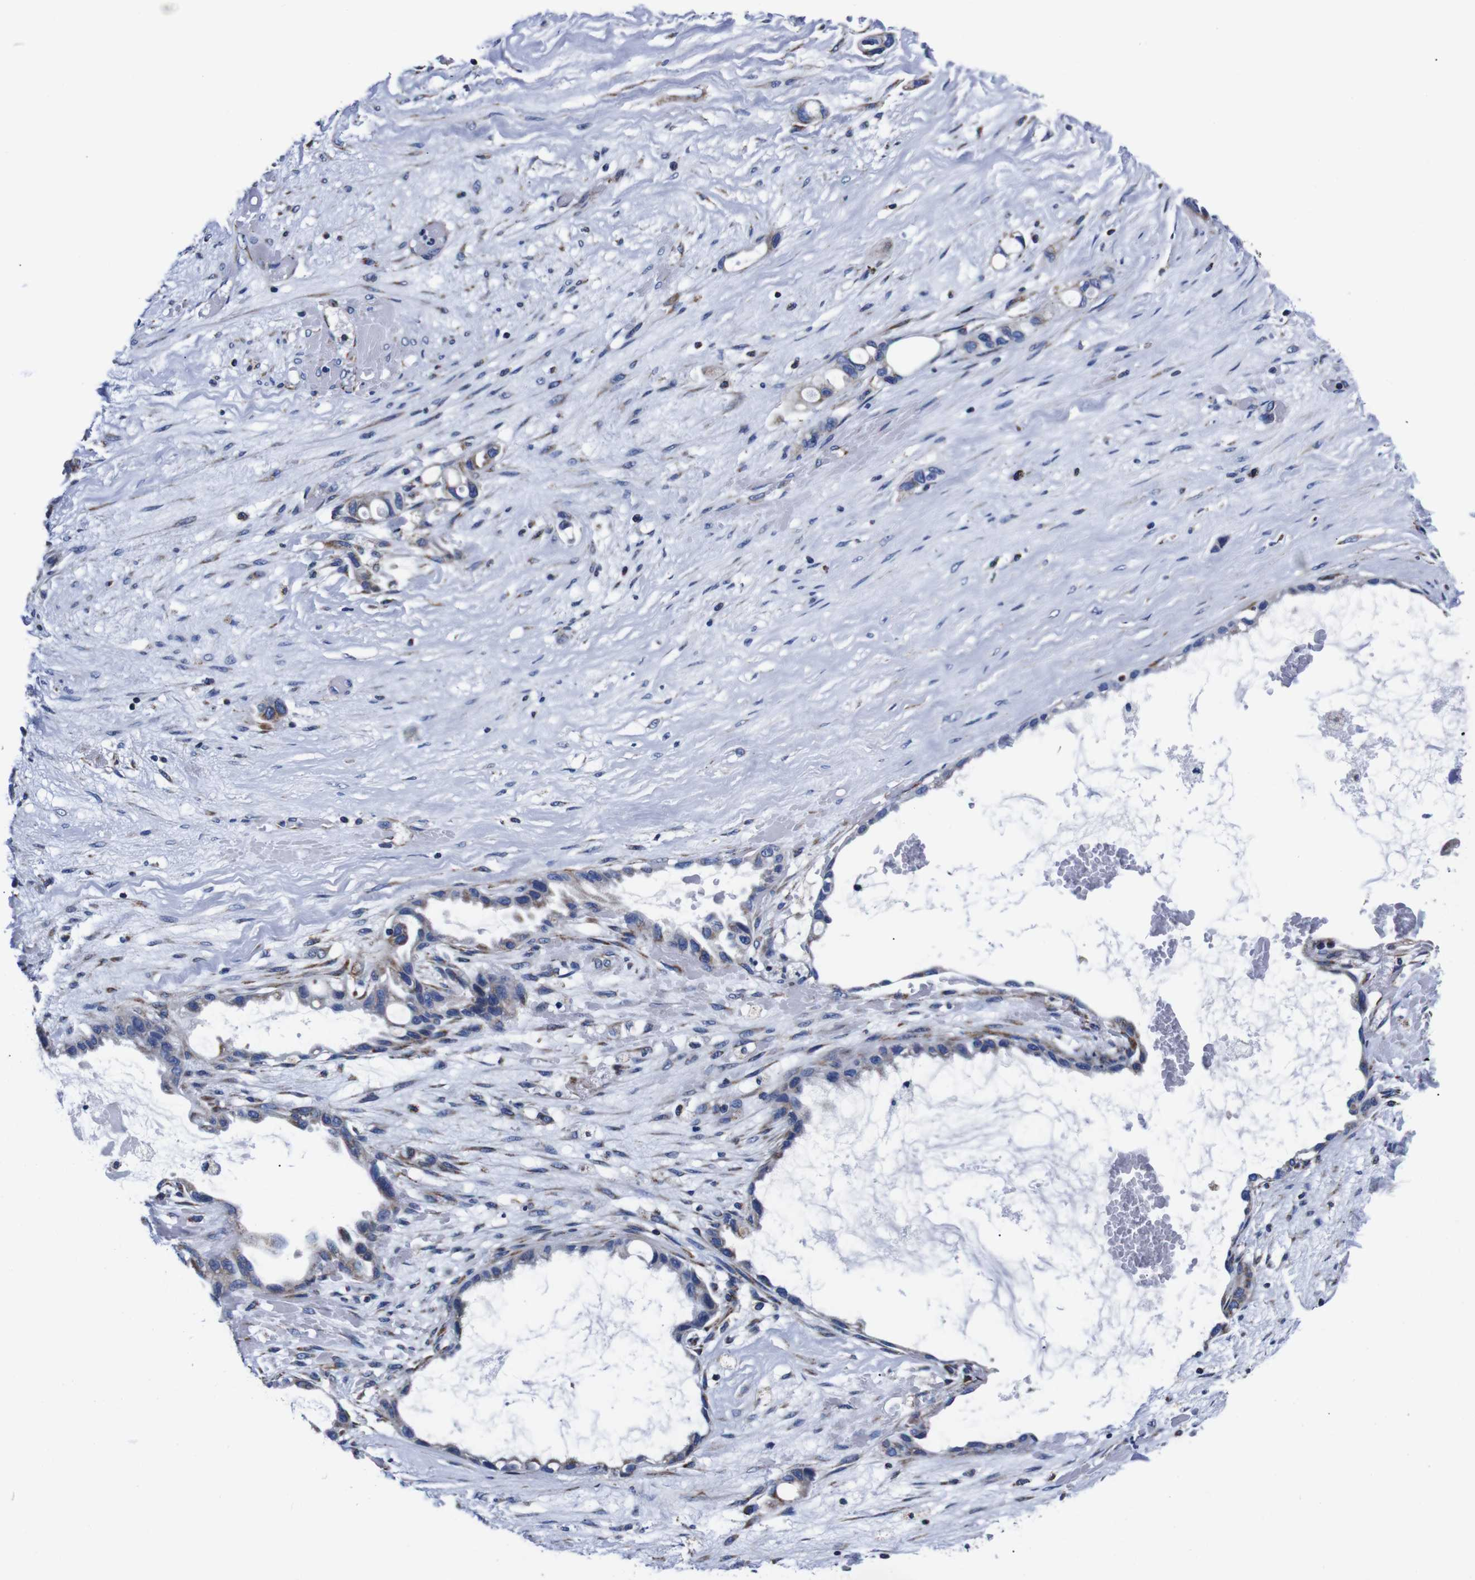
{"staining": {"intensity": "weak", "quantity": "<25%", "location": "cytoplasmic/membranous"}, "tissue": "liver cancer", "cell_type": "Tumor cells", "image_type": "cancer", "snomed": [{"axis": "morphology", "description": "Cholangiocarcinoma"}, {"axis": "topography", "description": "Liver"}], "caption": "Immunohistochemistry image of liver cholangiocarcinoma stained for a protein (brown), which exhibits no positivity in tumor cells.", "gene": "FKBP9", "patient": {"sex": "female", "age": 65}}